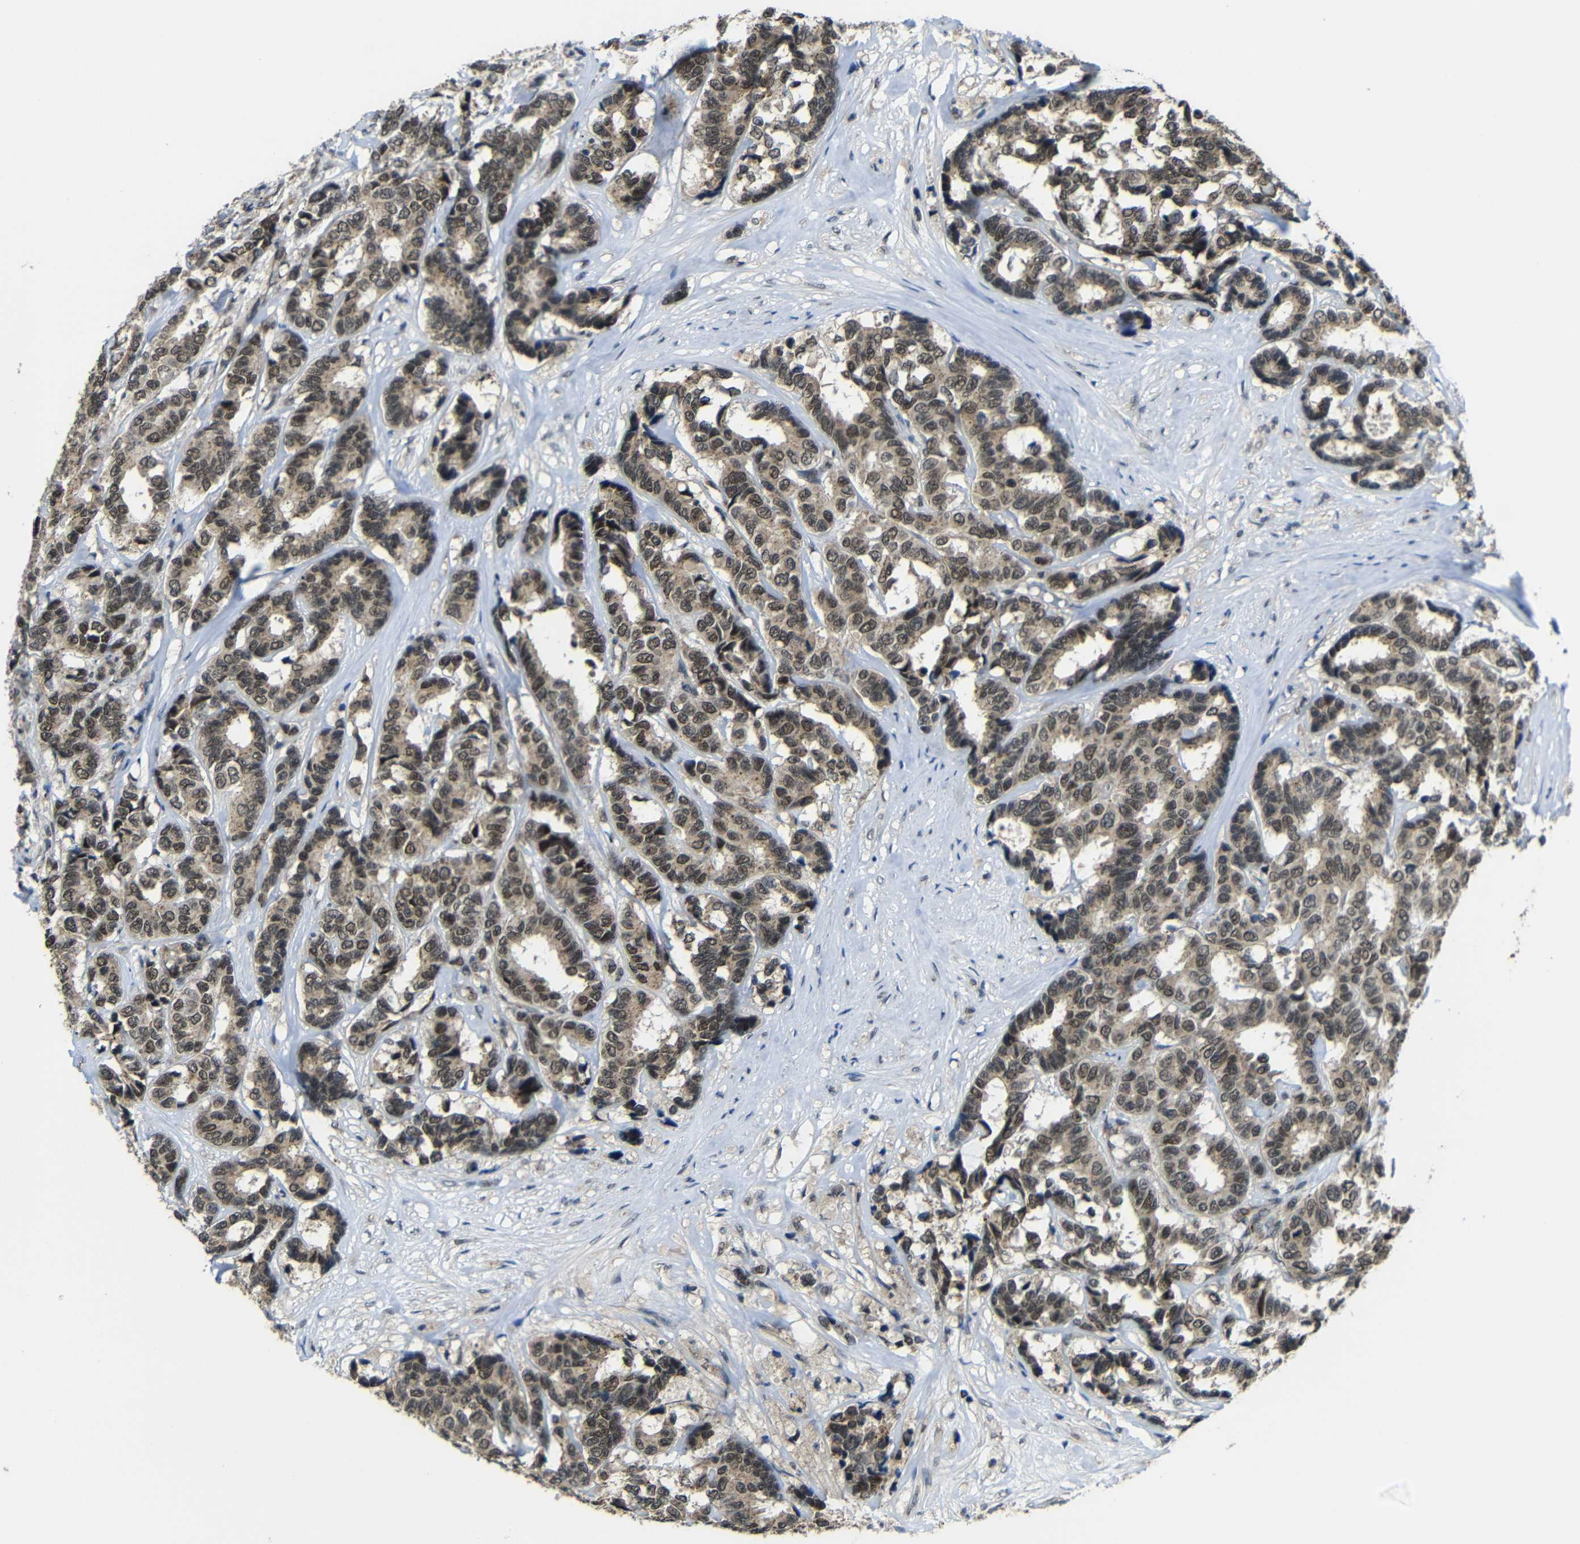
{"staining": {"intensity": "moderate", "quantity": ">75%", "location": "cytoplasmic/membranous"}, "tissue": "breast cancer", "cell_type": "Tumor cells", "image_type": "cancer", "snomed": [{"axis": "morphology", "description": "Duct carcinoma"}, {"axis": "topography", "description": "Breast"}], "caption": "Protein expression analysis of breast infiltrating ductal carcinoma reveals moderate cytoplasmic/membranous positivity in approximately >75% of tumor cells.", "gene": "FAM172A", "patient": {"sex": "female", "age": 87}}